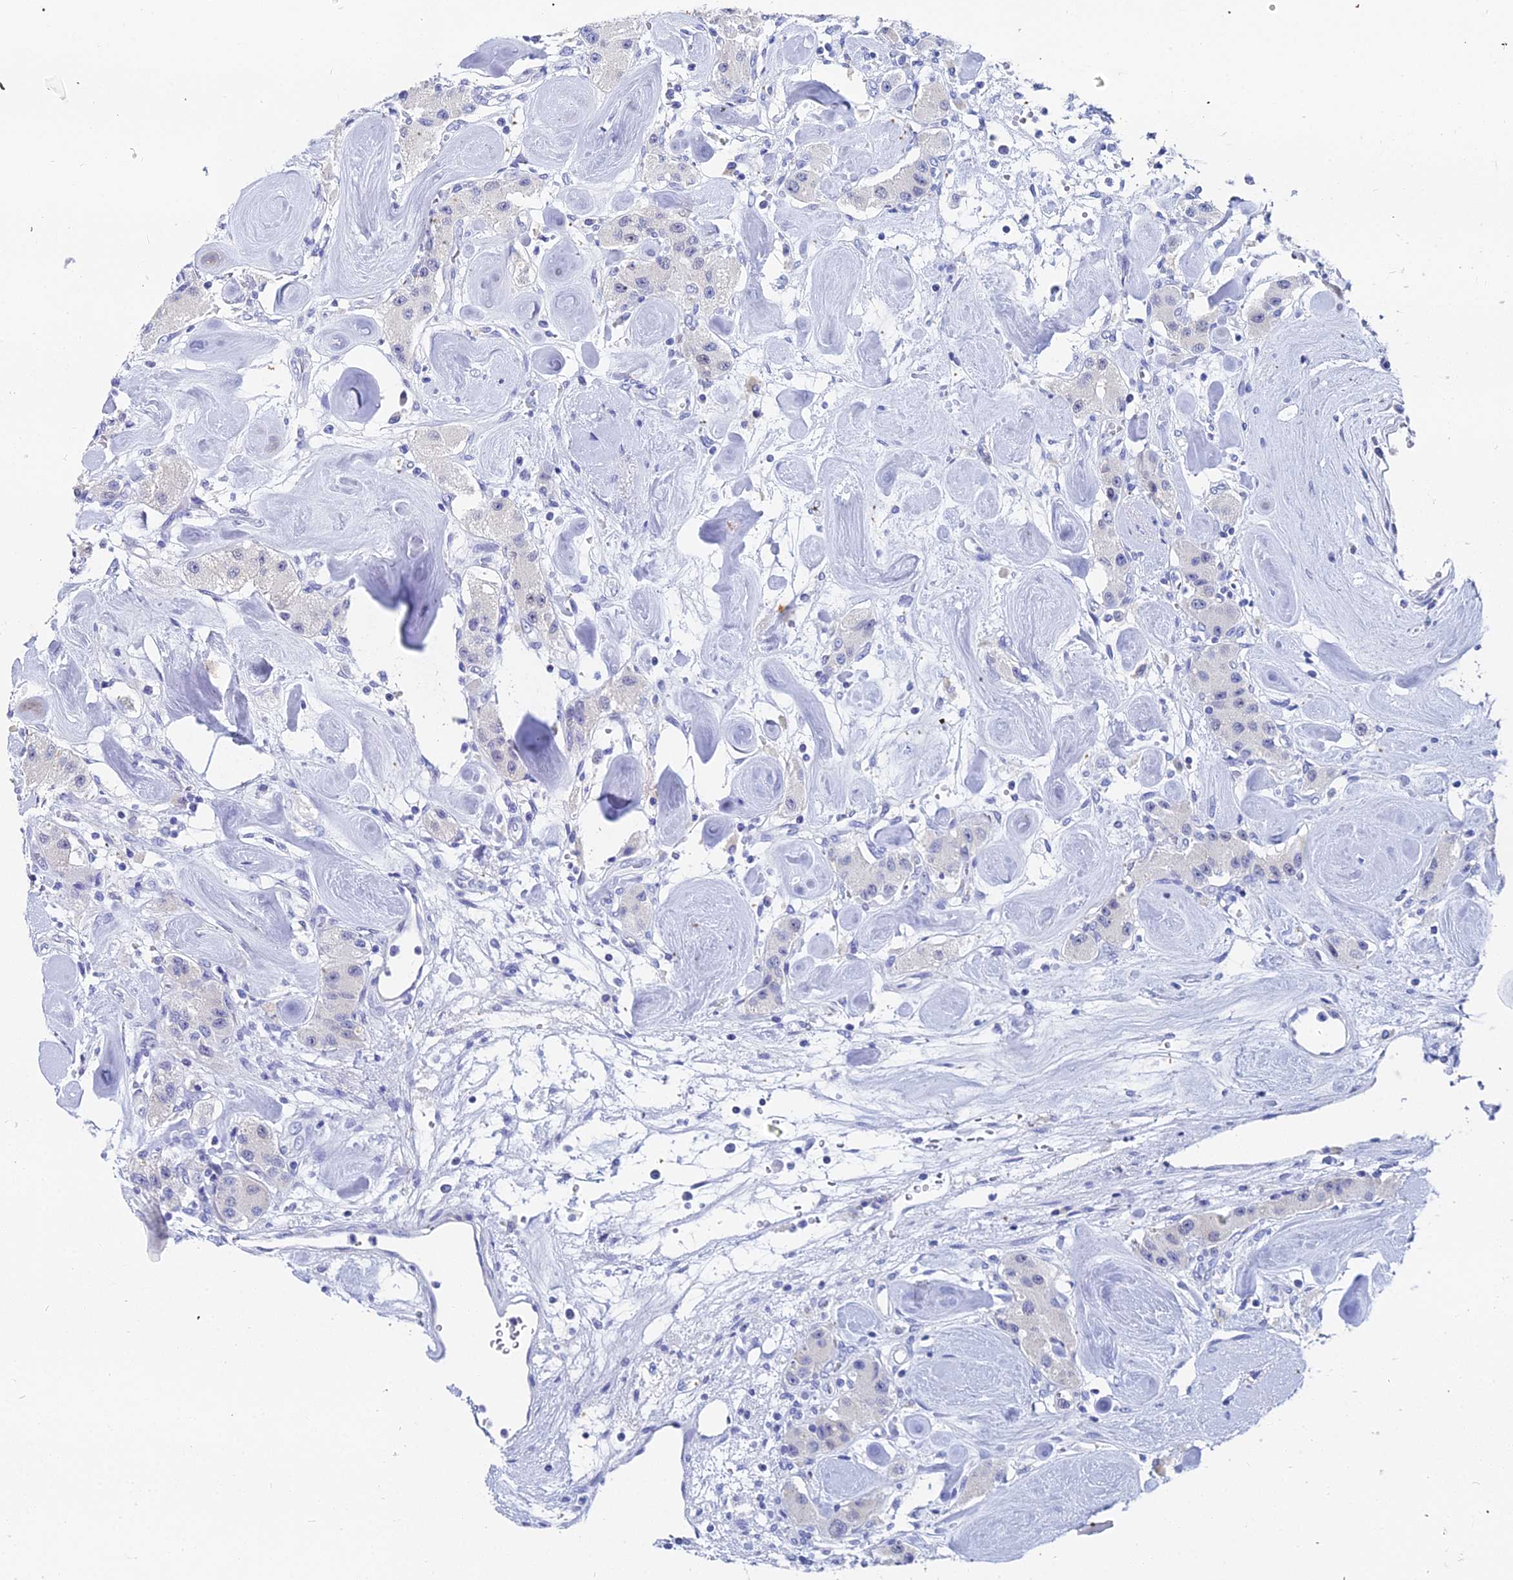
{"staining": {"intensity": "negative", "quantity": "none", "location": "none"}, "tissue": "carcinoid", "cell_type": "Tumor cells", "image_type": "cancer", "snomed": [{"axis": "morphology", "description": "Carcinoid, malignant, NOS"}, {"axis": "topography", "description": "Pancreas"}], "caption": "Immunohistochemistry micrograph of neoplastic tissue: carcinoid stained with DAB (3,3'-diaminobenzidine) reveals no significant protein staining in tumor cells. (IHC, brightfield microscopy, high magnification).", "gene": "OCM", "patient": {"sex": "male", "age": 41}}